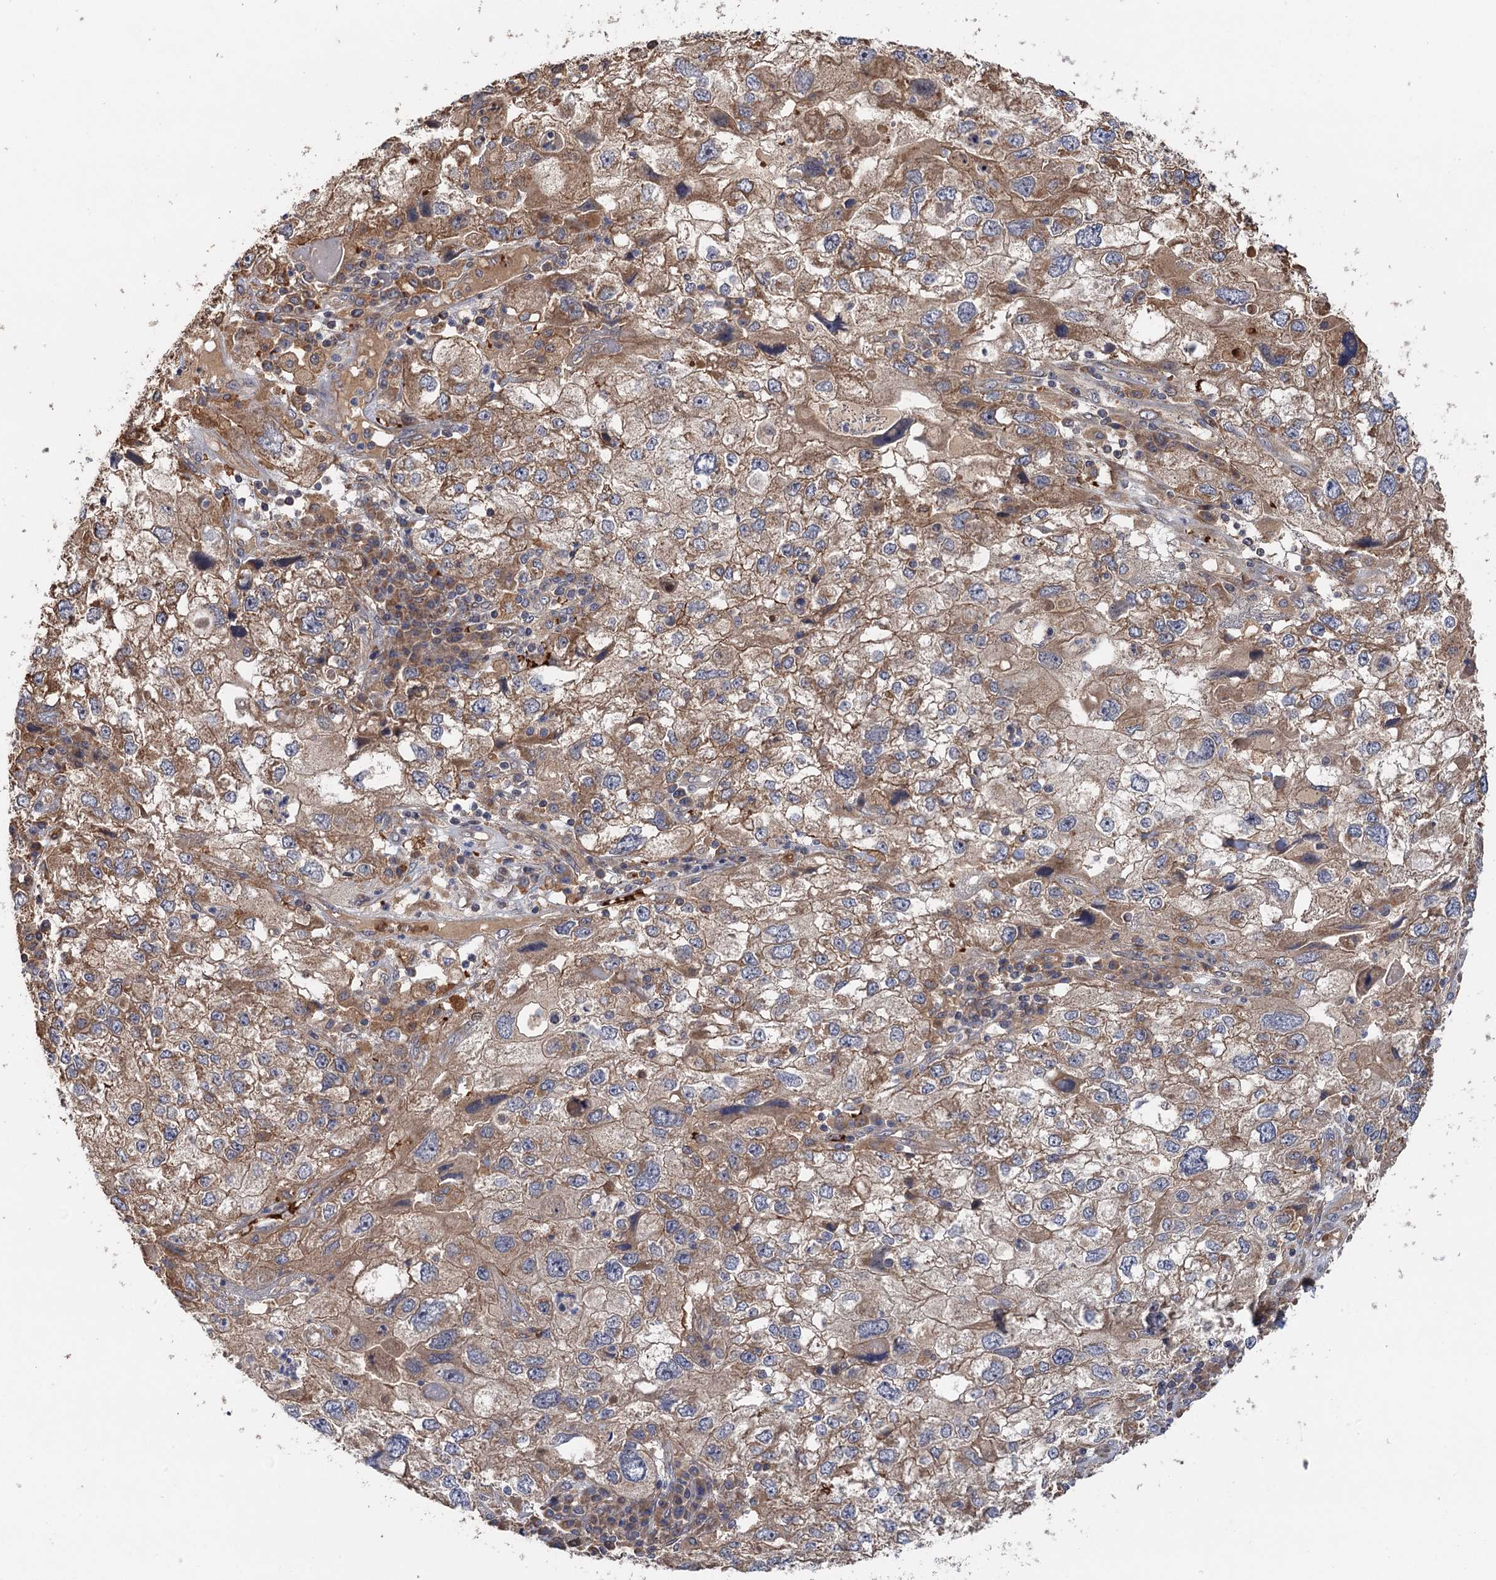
{"staining": {"intensity": "moderate", "quantity": ">75%", "location": "cytoplasmic/membranous"}, "tissue": "endometrial cancer", "cell_type": "Tumor cells", "image_type": "cancer", "snomed": [{"axis": "morphology", "description": "Adenocarcinoma, NOS"}, {"axis": "topography", "description": "Endometrium"}], "caption": "Immunohistochemistry of endometrial adenocarcinoma displays medium levels of moderate cytoplasmic/membranous positivity in approximately >75% of tumor cells.", "gene": "SNX32", "patient": {"sex": "female", "age": 49}}